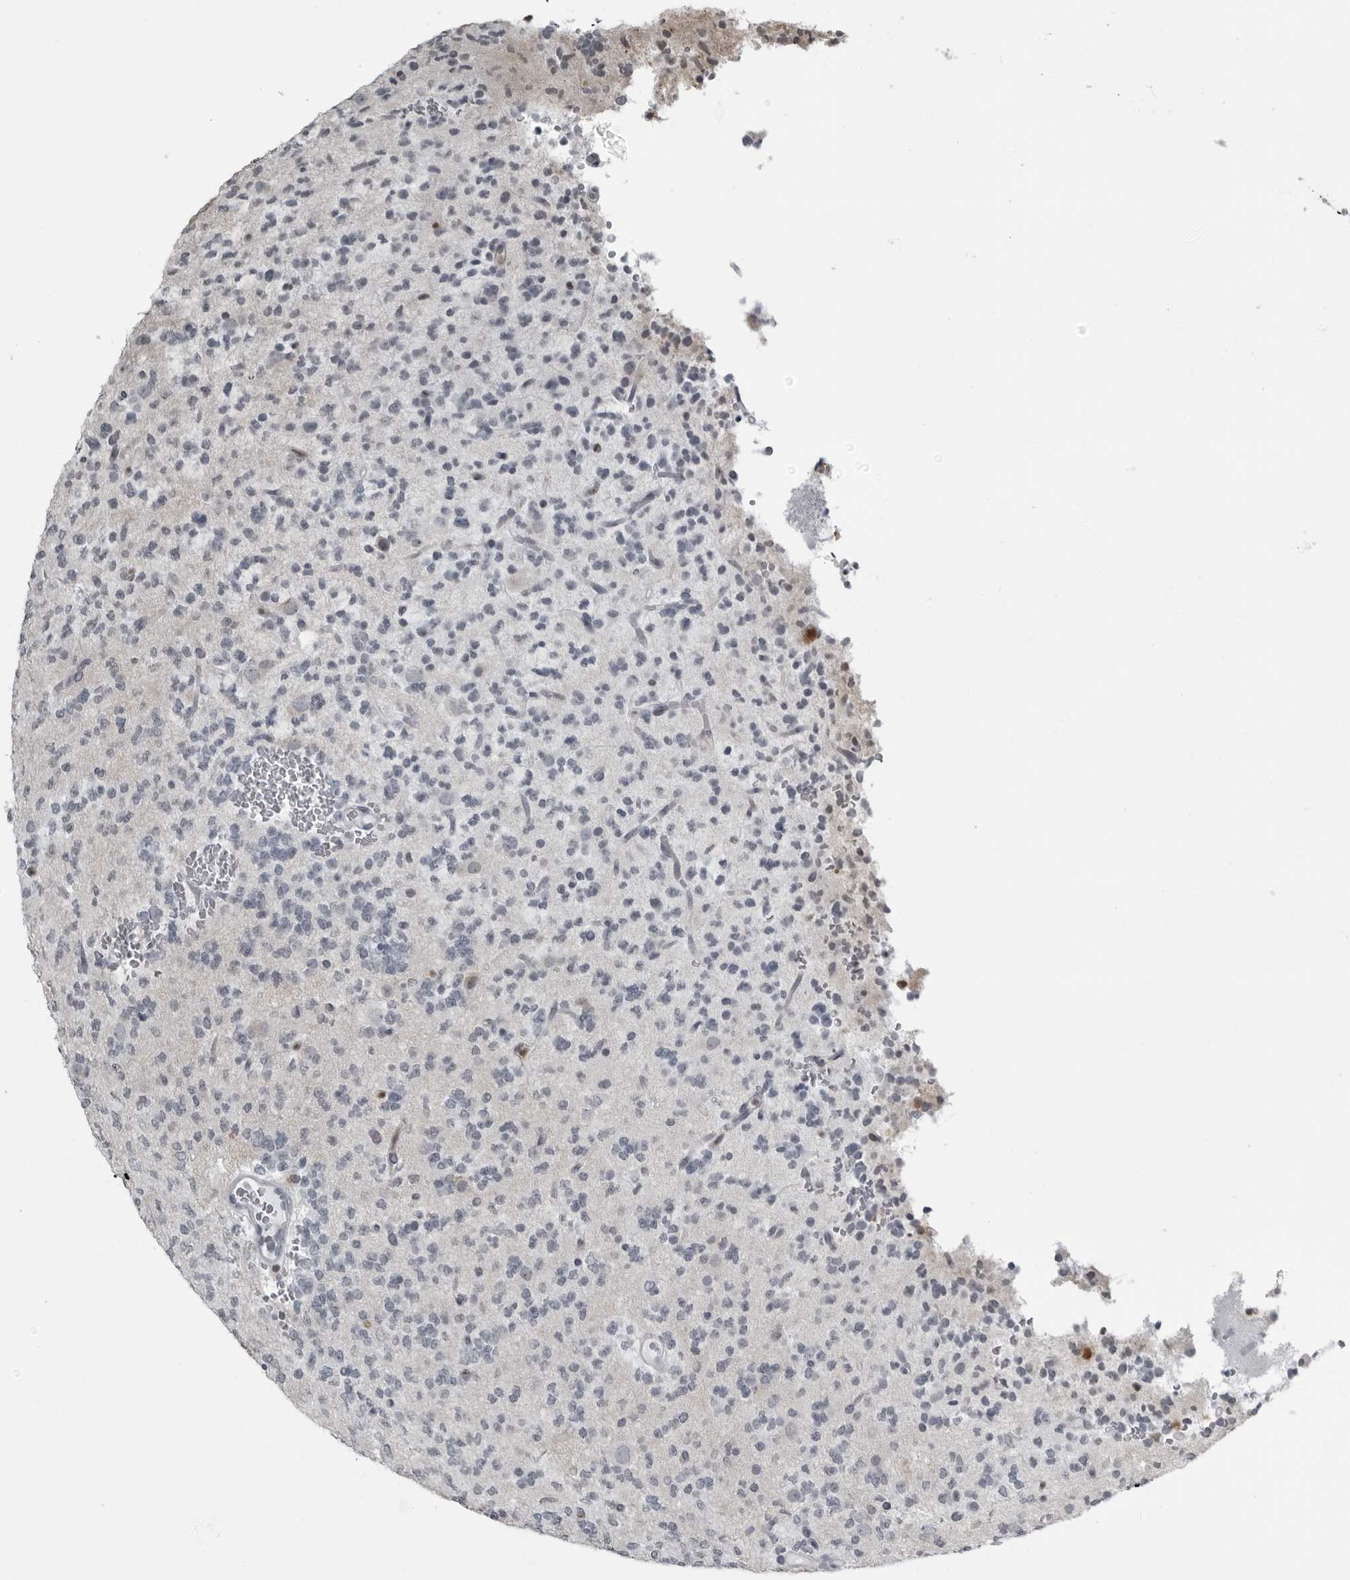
{"staining": {"intensity": "negative", "quantity": "none", "location": "none"}, "tissue": "glioma", "cell_type": "Tumor cells", "image_type": "cancer", "snomed": [{"axis": "morphology", "description": "Glioma, malignant, Low grade"}, {"axis": "topography", "description": "Brain"}], "caption": "Tumor cells are negative for brown protein staining in glioma. The staining is performed using DAB brown chromogen with nuclei counter-stained in using hematoxylin.", "gene": "RTCA", "patient": {"sex": "male", "age": 38}}